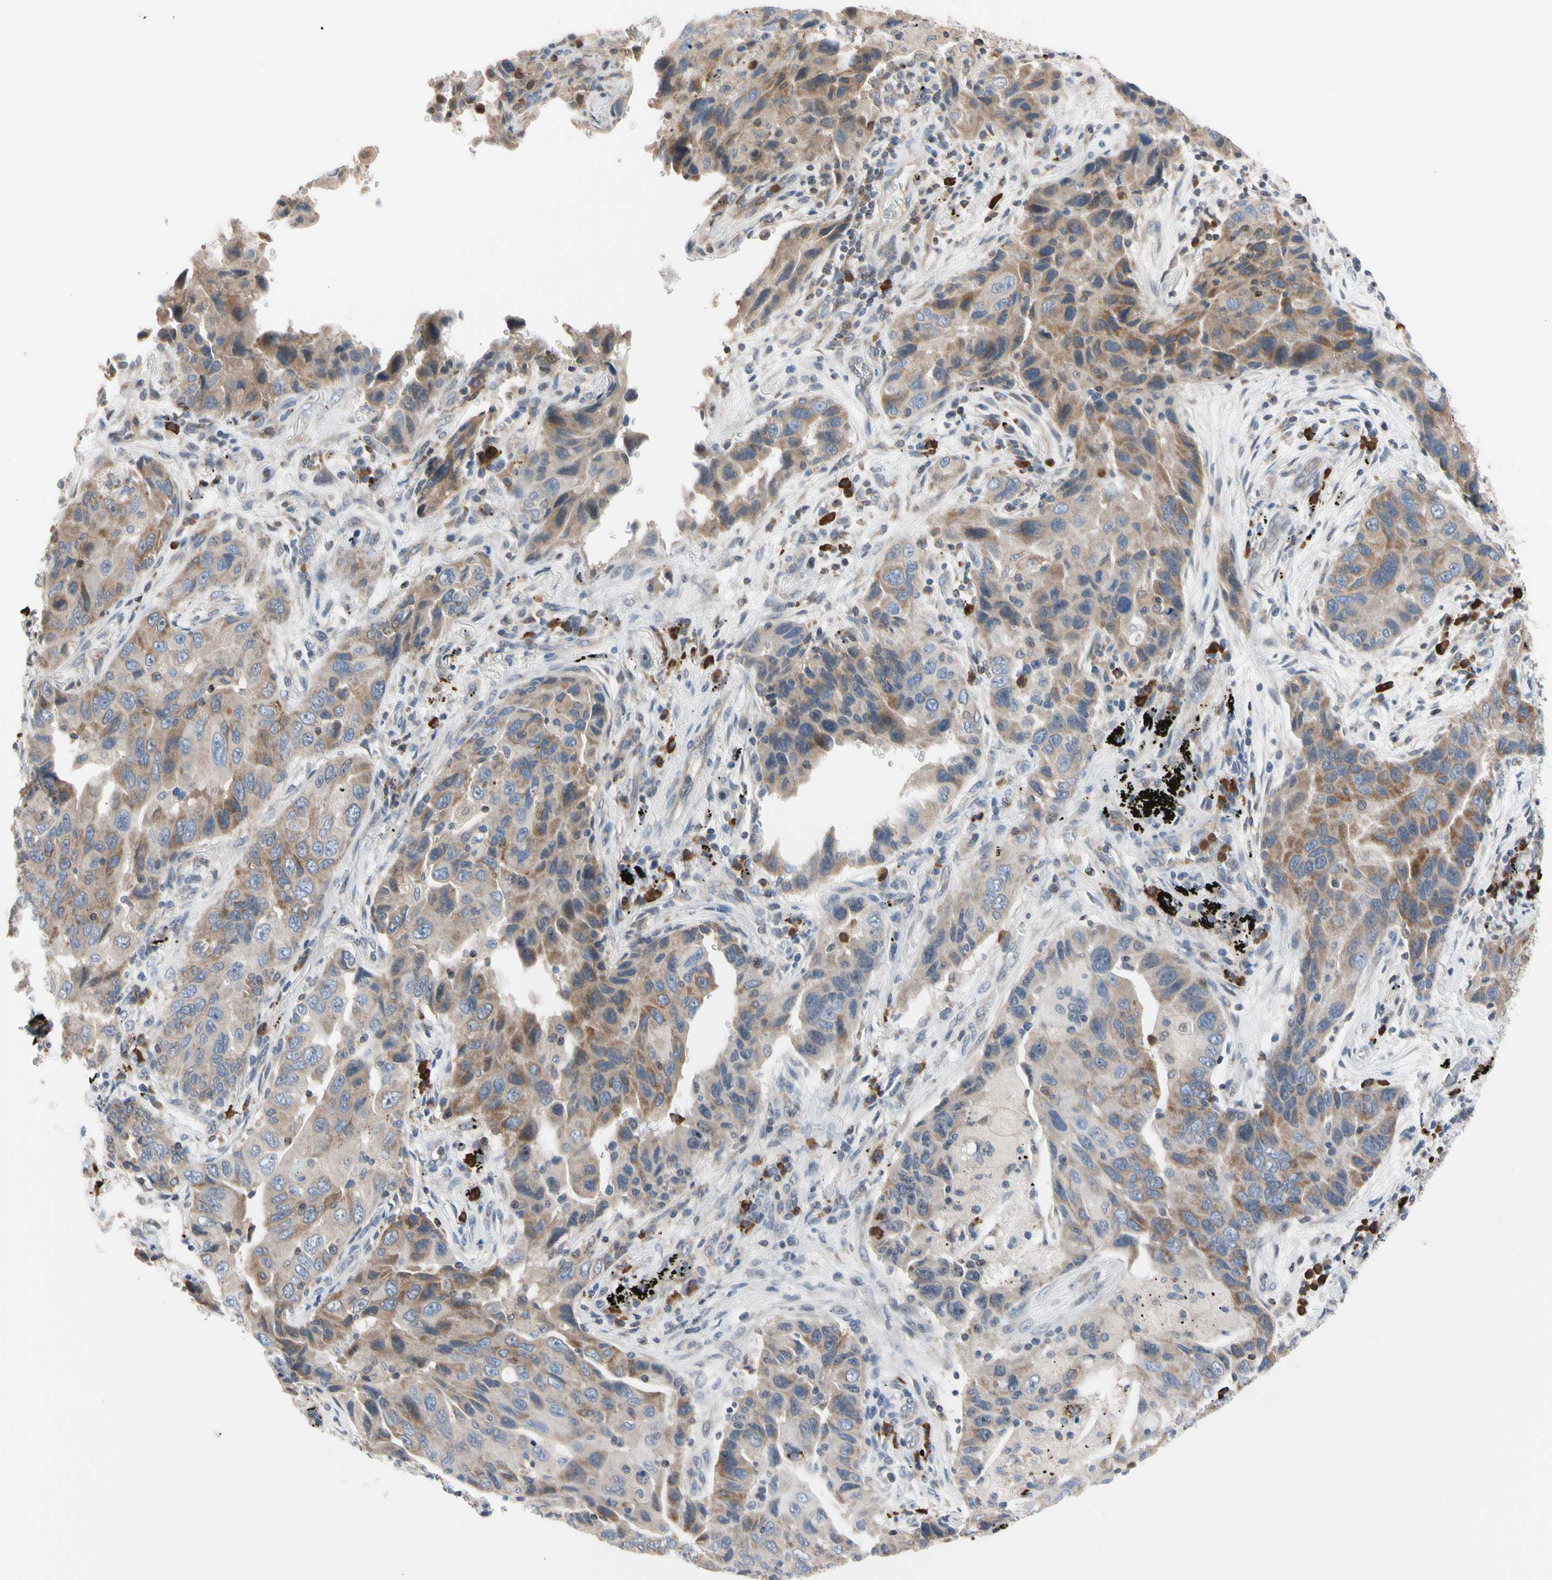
{"staining": {"intensity": "moderate", "quantity": "25%-75%", "location": "cytoplasmic/membranous"}, "tissue": "lung cancer", "cell_type": "Tumor cells", "image_type": "cancer", "snomed": [{"axis": "morphology", "description": "Adenocarcinoma, NOS"}, {"axis": "topography", "description": "Lung"}], "caption": "This is a photomicrograph of IHC staining of adenocarcinoma (lung), which shows moderate staining in the cytoplasmic/membranous of tumor cells.", "gene": "MCL1", "patient": {"sex": "female", "age": 65}}